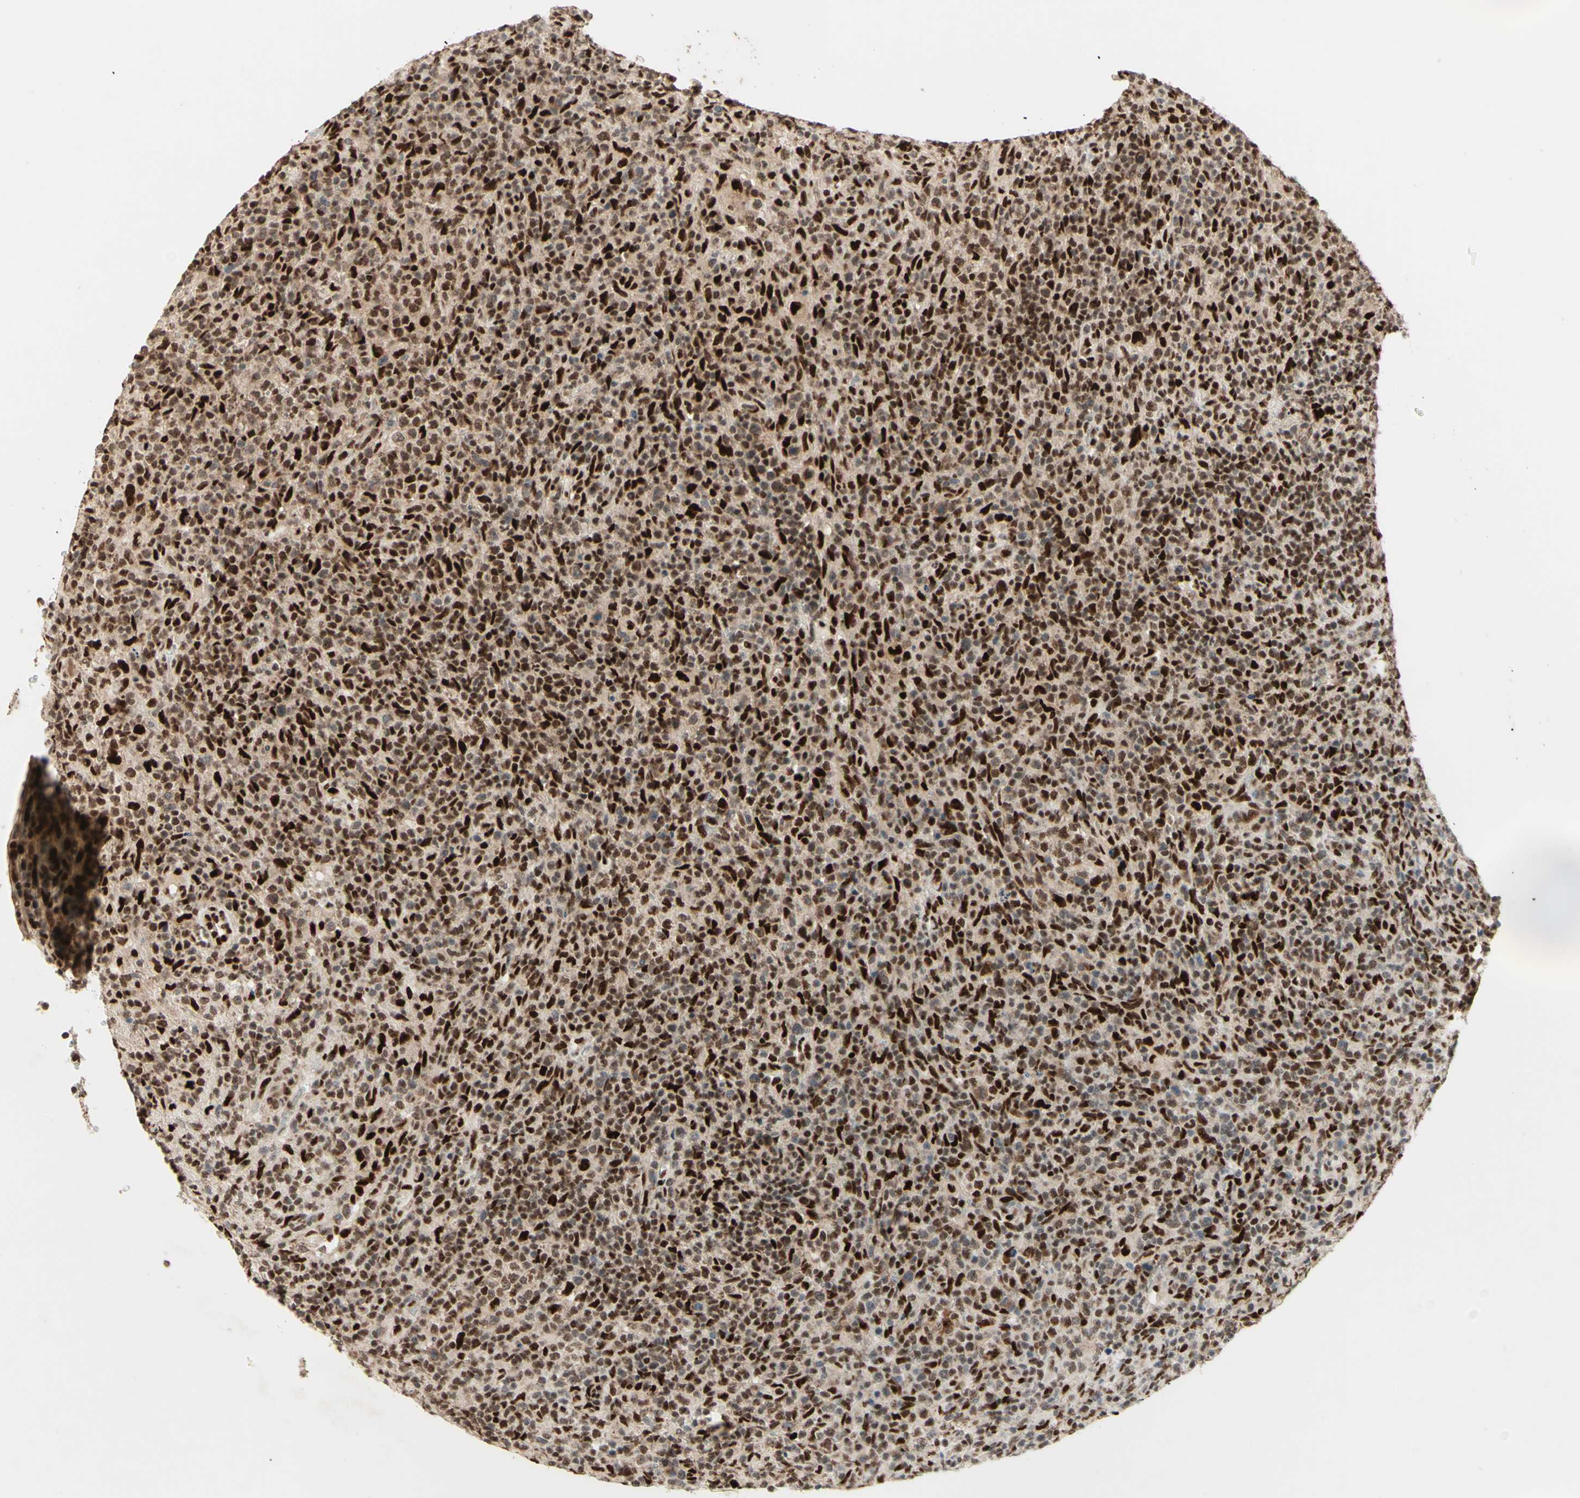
{"staining": {"intensity": "strong", "quantity": "25%-75%", "location": "nuclear"}, "tissue": "lymphoma", "cell_type": "Tumor cells", "image_type": "cancer", "snomed": [{"axis": "morphology", "description": "Malignant lymphoma, non-Hodgkin's type, High grade"}, {"axis": "topography", "description": "Lymph node"}], "caption": "High-grade malignant lymphoma, non-Hodgkin's type stained for a protein reveals strong nuclear positivity in tumor cells.", "gene": "NR3C1", "patient": {"sex": "female", "age": 76}}